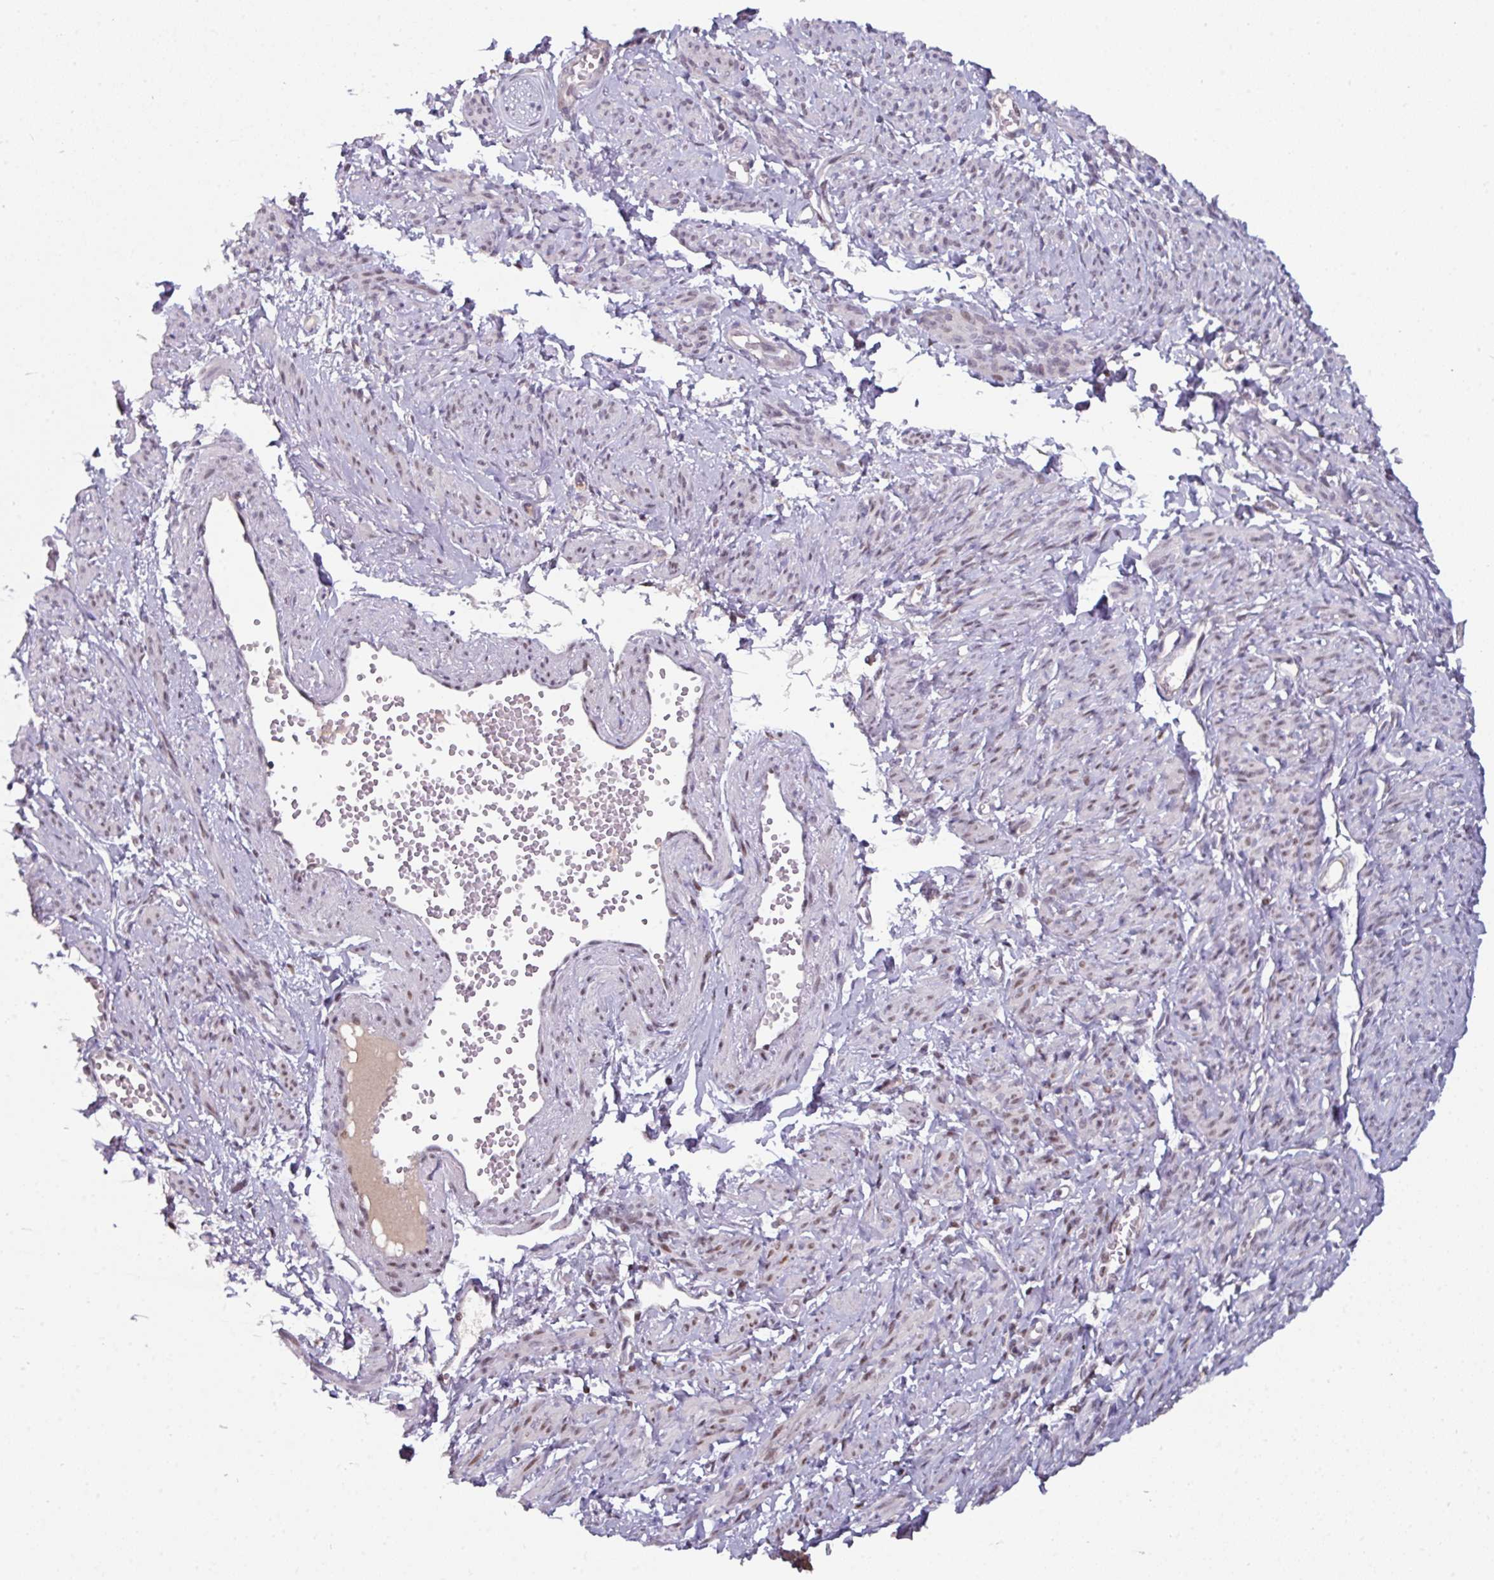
{"staining": {"intensity": "weak", "quantity": "25%-75%", "location": "nuclear"}, "tissue": "smooth muscle", "cell_type": "Smooth muscle cells", "image_type": "normal", "snomed": [{"axis": "morphology", "description": "Normal tissue, NOS"}, {"axis": "topography", "description": "Smooth muscle"}], "caption": "Immunohistochemistry photomicrograph of unremarkable smooth muscle stained for a protein (brown), which shows low levels of weak nuclear positivity in approximately 25%-75% of smooth muscle cells.", "gene": "SWSAP1", "patient": {"sex": "female", "age": 65}}